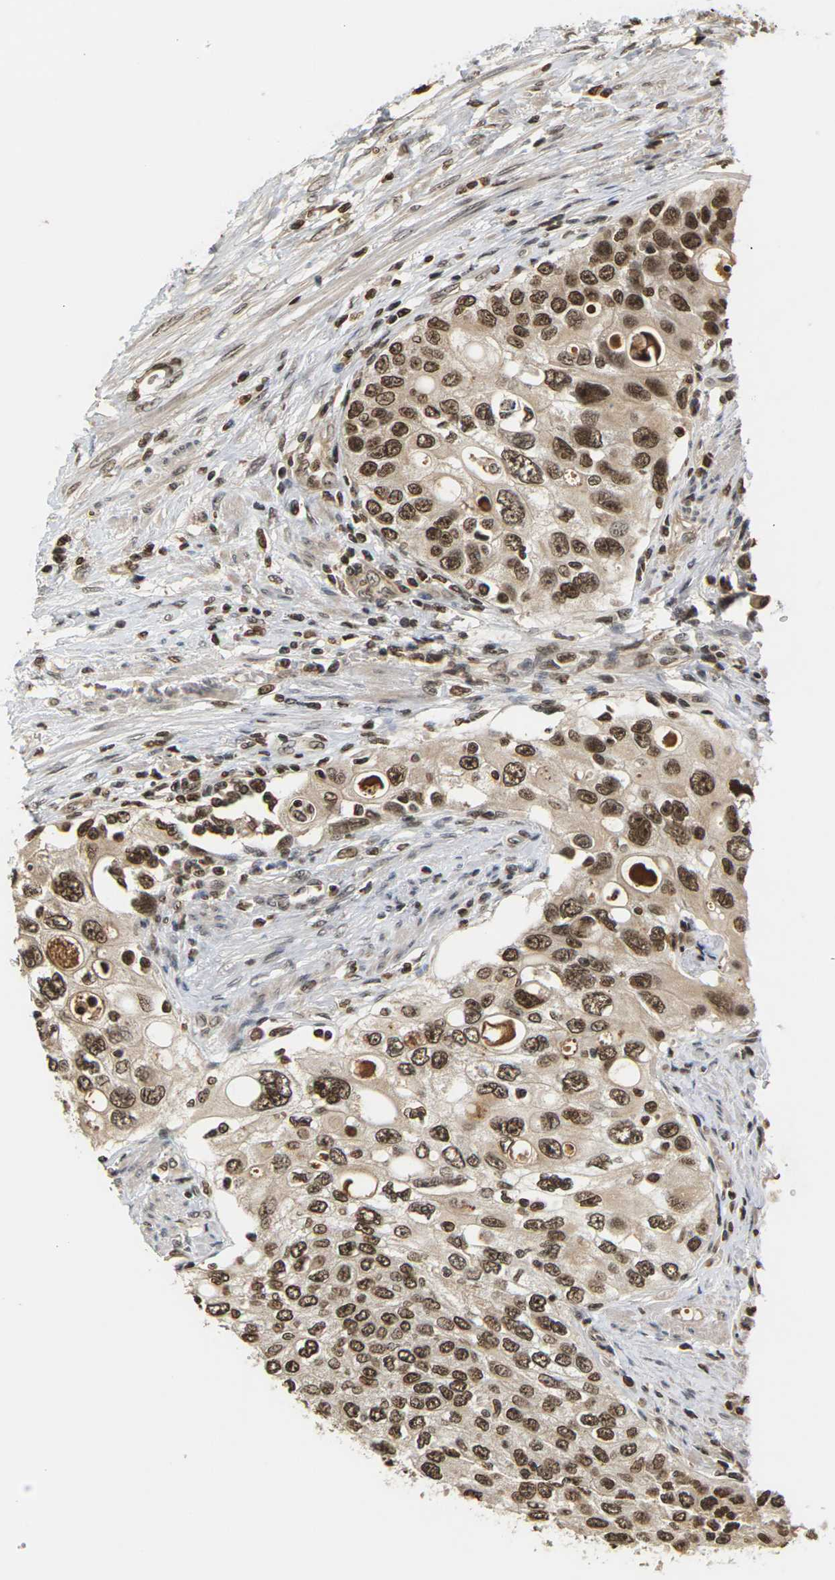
{"staining": {"intensity": "strong", "quantity": ">75%", "location": "cytoplasmic/membranous,nuclear"}, "tissue": "urothelial cancer", "cell_type": "Tumor cells", "image_type": "cancer", "snomed": [{"axis": "morphology", "description": "Urothelial carcinoma, High grade"}, {"axis": "topography", "description": "Urinary bladder"}], "caption": "Urothelial carcinoma (high-grade) was stained to show a protein in brown. There is high levels of strong cytoplasmic/membranous and nuclear expression in about >75% of tumor cells.", "gene": "NELFA", "patient": {"sex": "female", "age": 56}}